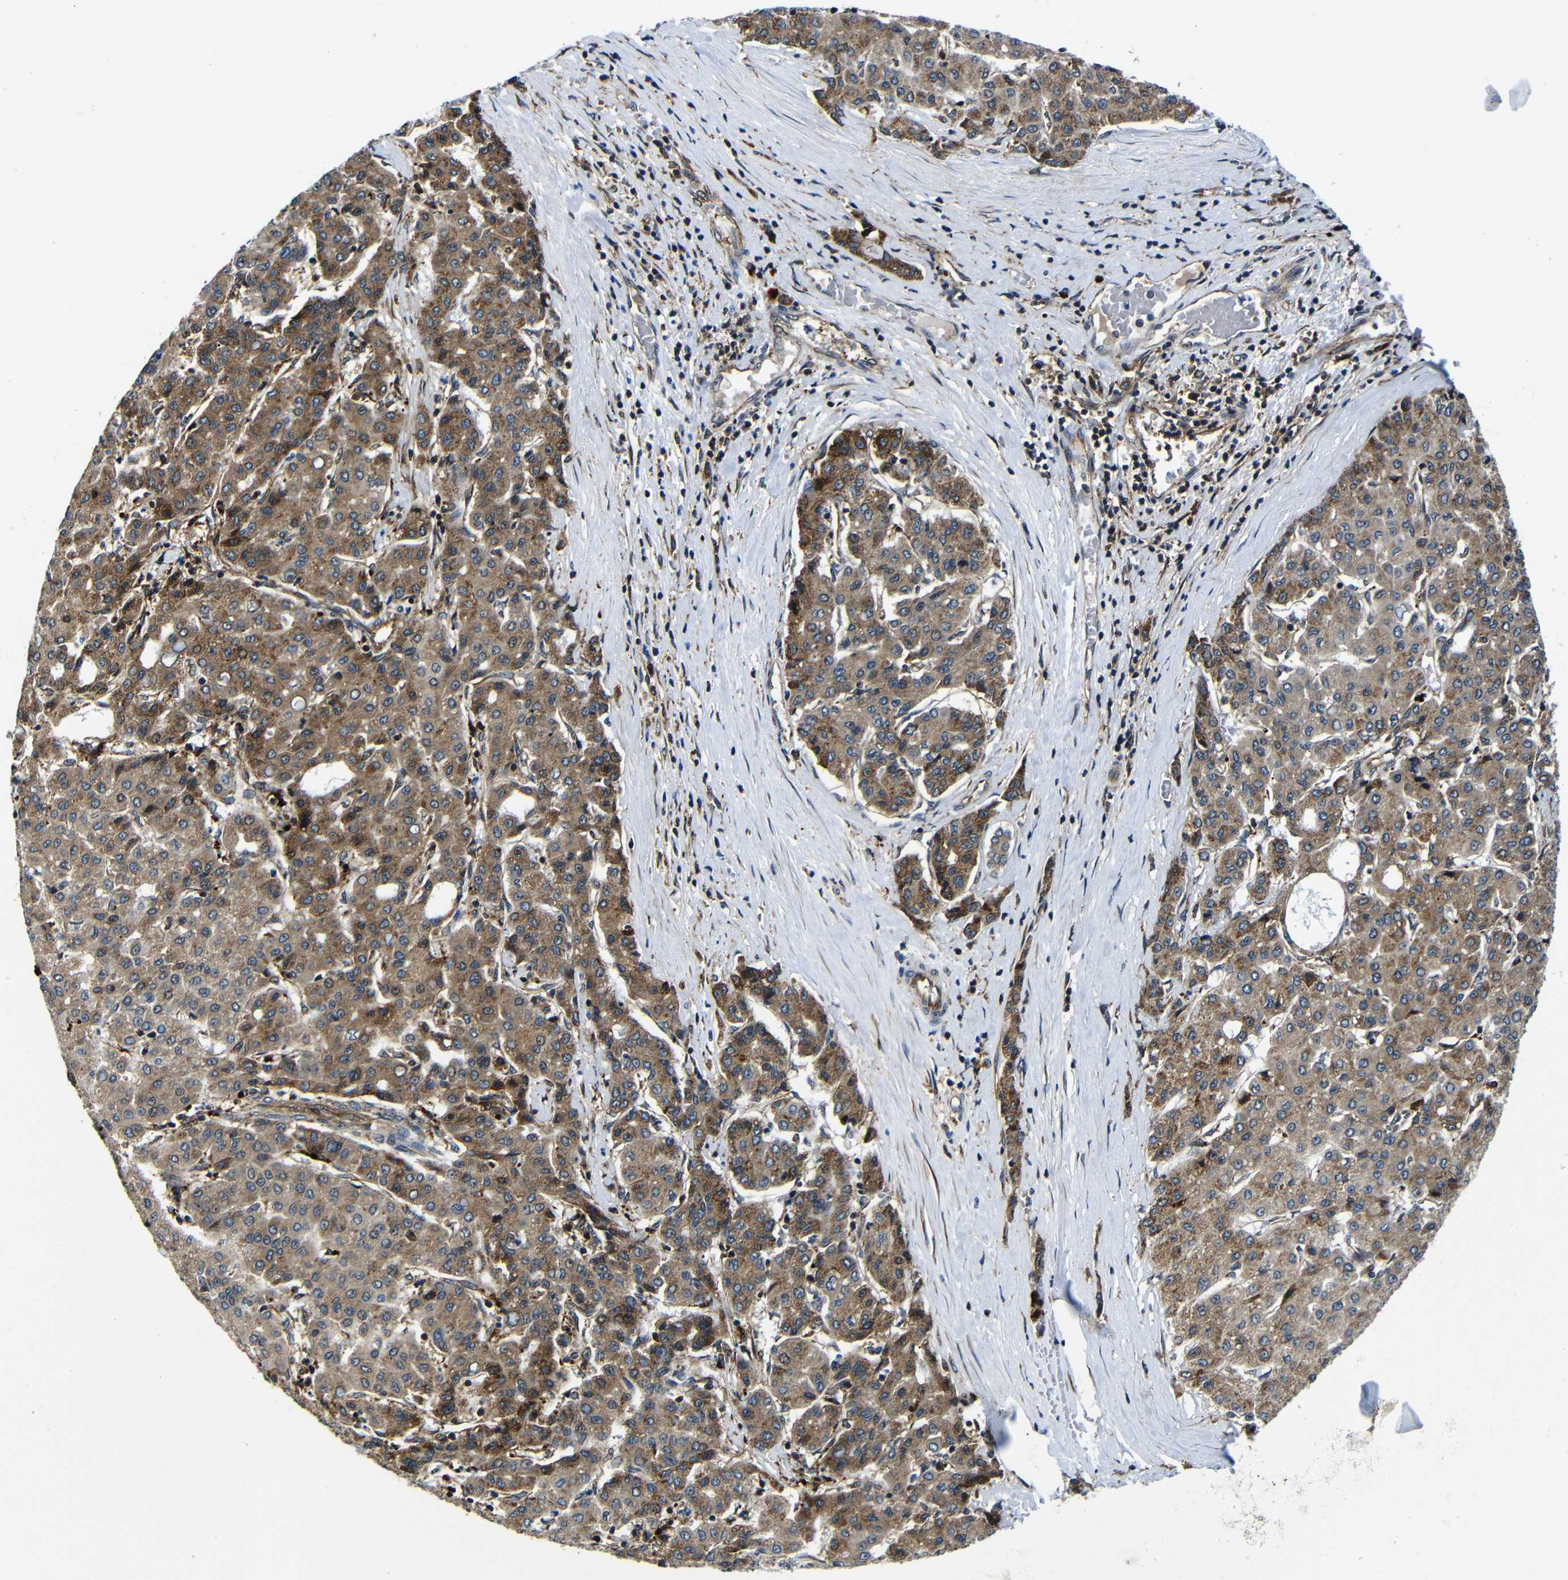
{"staining": {"intensity": "moderate", "quantity": ">75%", "location": "cytoplasmic/membranous"}, "tissue": "liver cancer", "cell_type": "Tumor cells", "image_type": "cancer", "snomed": [{"axis": "morphology", "description": "Carcinoma, Hepatocellular, NOS"}, {"axis": "topography", "description": "Liver"}], "caption": "Liver hepatocellular carcinoma was stained to show a protein in brown. There is medium levels of moderate cytoplasmic/membranous expression in about >75% of tumor cells. (Stains: DAB (3,3'-diaminobenzidine) in brown, nuclei in blue, Microscopy: brightfield microscopy at high magnification).", "gene": "ABCE1", "patient": {"sex": "male", "age": 65}}